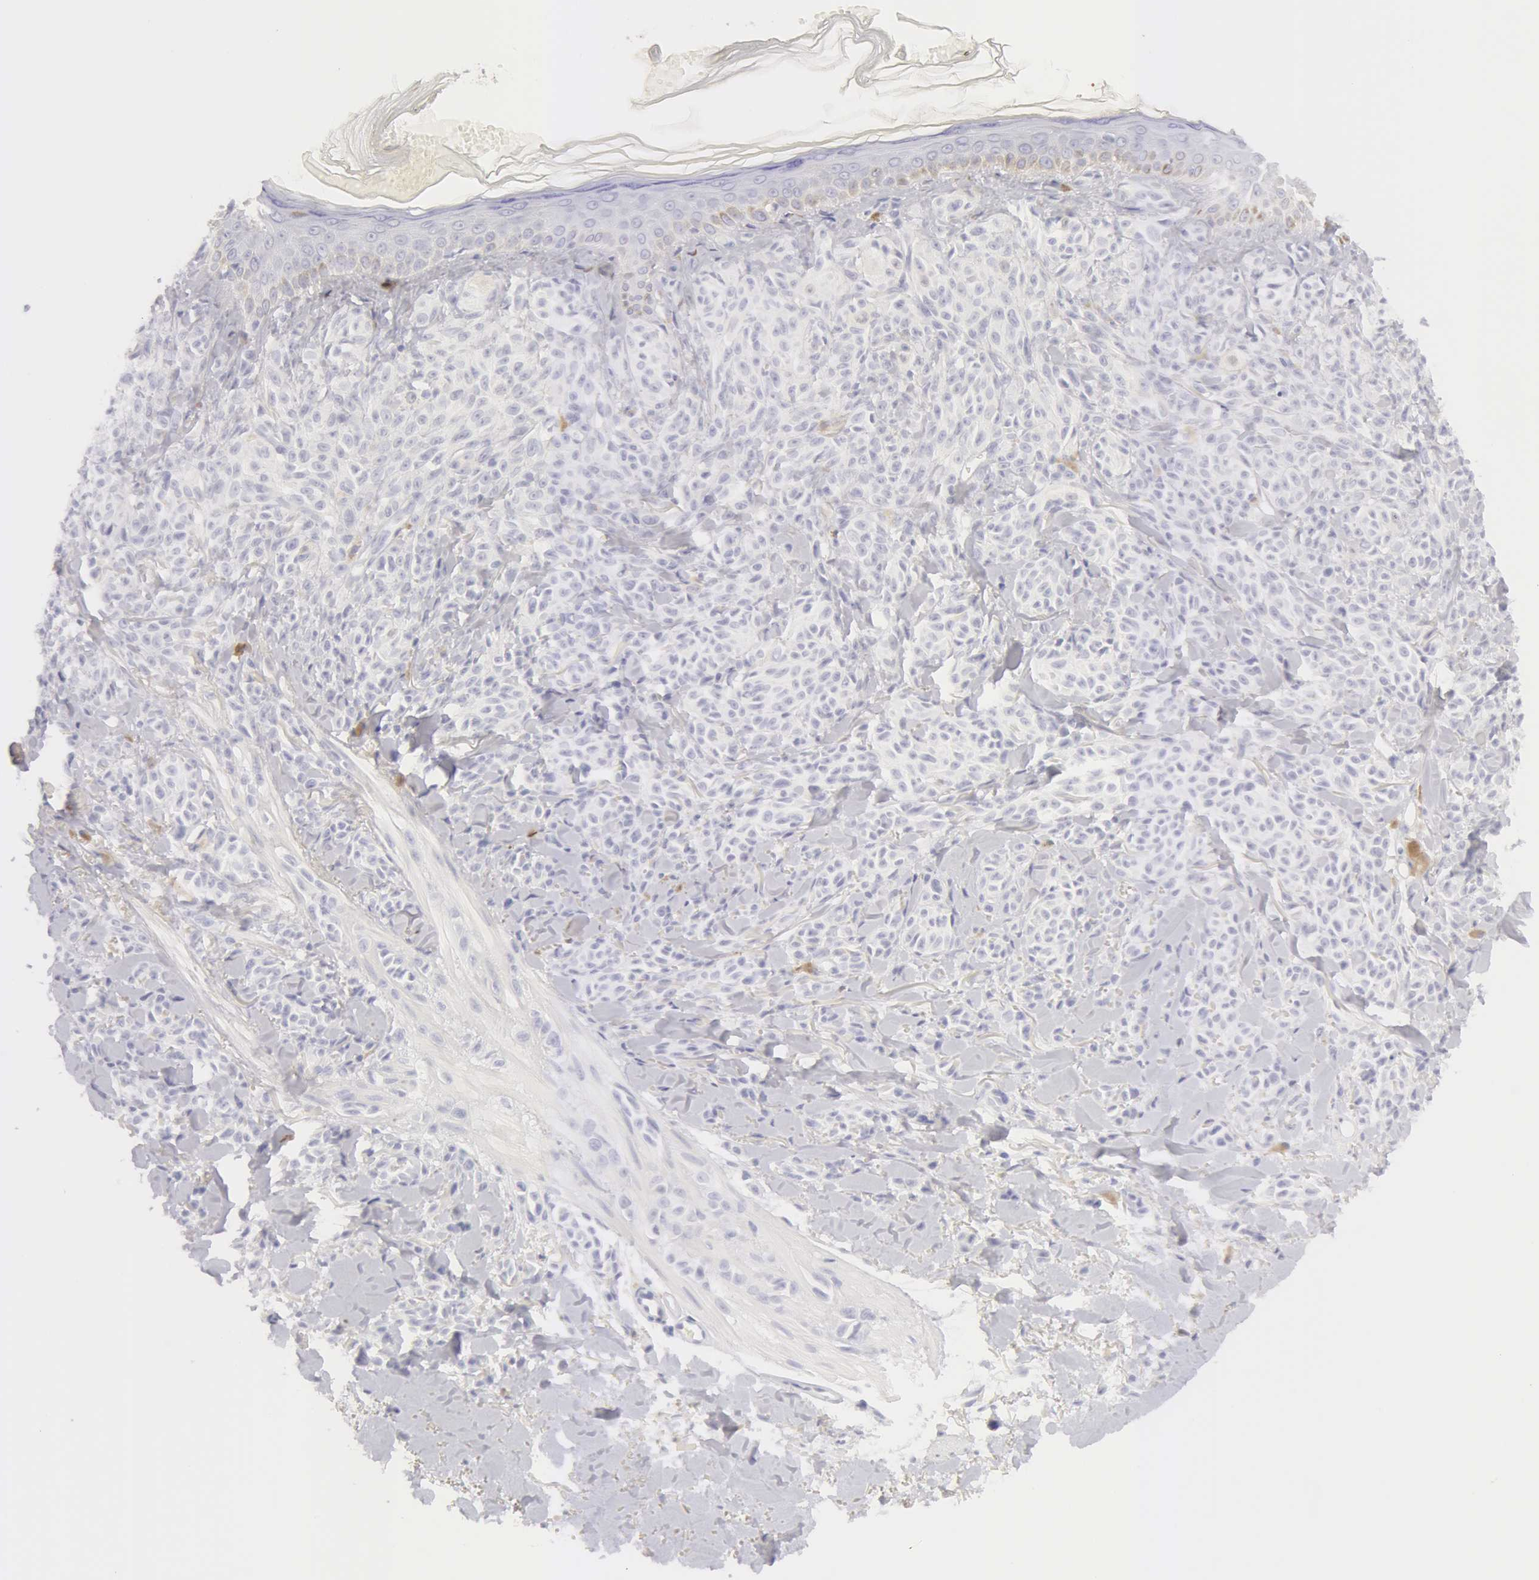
{"staining": {"intensity": "negative", "quantity": "none", "location": "none"}, "tissue": "melanoma", "cell_type": "Tumor cells", "image_type": "cancer", "snomed": [{"axis": "morphology", "description": "Malignant melanoma, NOS"}, {"axis": "topography", "description": "Skin"}], "caption": "Melanoma was stained to show a protein in brown. There is no significant staining in tumor cells.", "gene": "KRT8", "patient": {"sex": "female", "age": 73}}